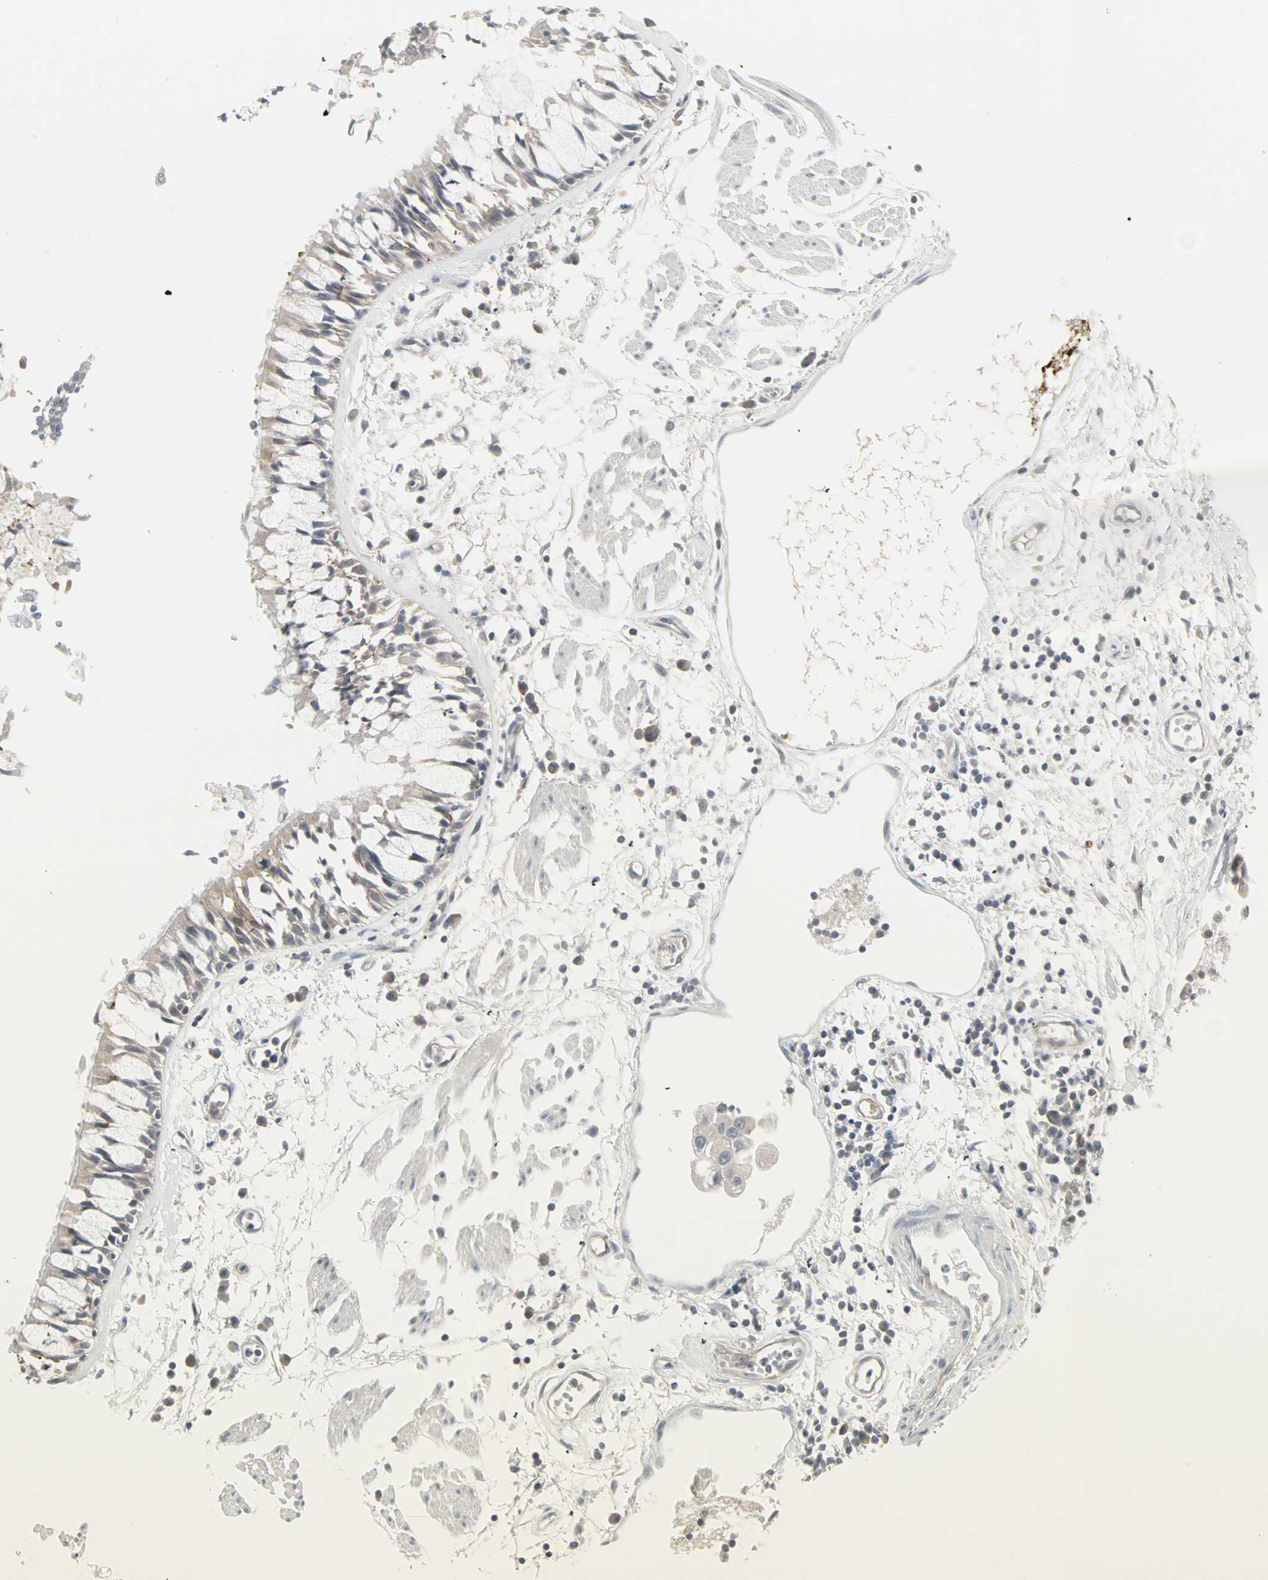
{"staining": {"intensity": "negative", "quantity": "none", "location": "none"}, "tissue": "adipose tissue", "cell_type": "Adipocytes", "image_type": "normal", "snomed": [{"axis": "morphology", "description": "Normal tissue, NOS"}, {"axis": "morphology", "description": "Adenocarcinoma, NOS"}, {"axis": "topography", "description": "Cartilage tissue"}, {"axis": "topography", "description": "Bronchus"}, {"axis": "topography", "description": "Lung"}], "caption": "A high-resolution histopathology image shows IHC staining of normal adipose tissue, which displays no significant positivity in adipocytes. The staining is performed using DAB brown chromogen with nuclei counter-stained in using hematoxylin.", "gene": "PTPA", "patient": {"sex": "female", "age": 67}}